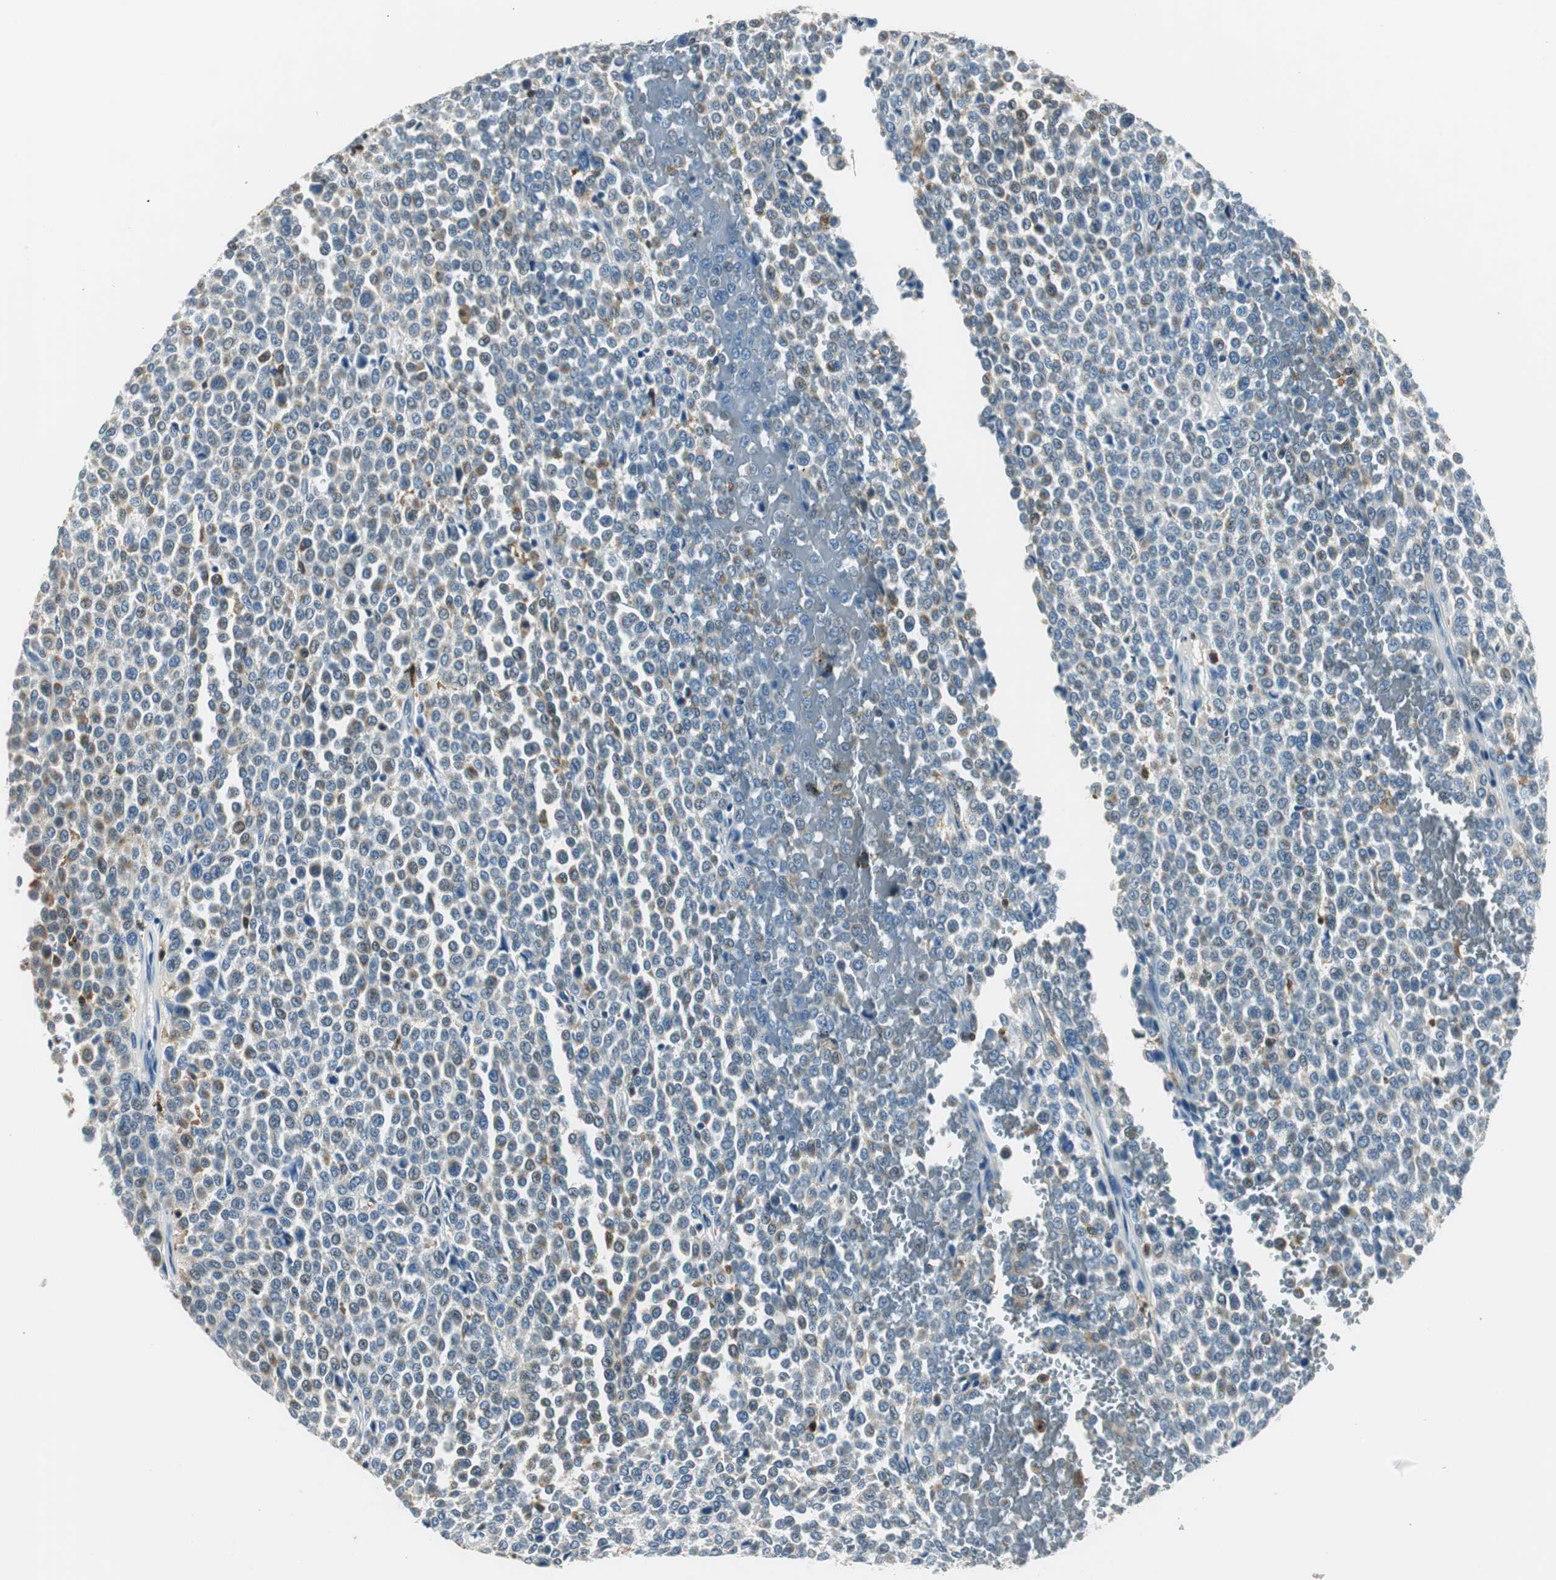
{"staining": {"intensity": "negative", "quantity": "none", "location": "none"}, "tissue": "melanoma", "cell_type": "Tumor cells", "image_type": "cancer", "snomed": [{"axis": "morphology", "description": "Malignant melanoma, Metastatic site"}, {"axis": "topography", "description": "Pancreas"}], "caption": "Immunohistochemistry micrograph of neoplastic tissue: malignant melanoma (metastatic site) stained with DAB (3,3'-diaminobenzidine) exhibits no significant protein staining in tumor cells.", "gene": "ME1", "patient": {"sex": "female", "age": 30}}